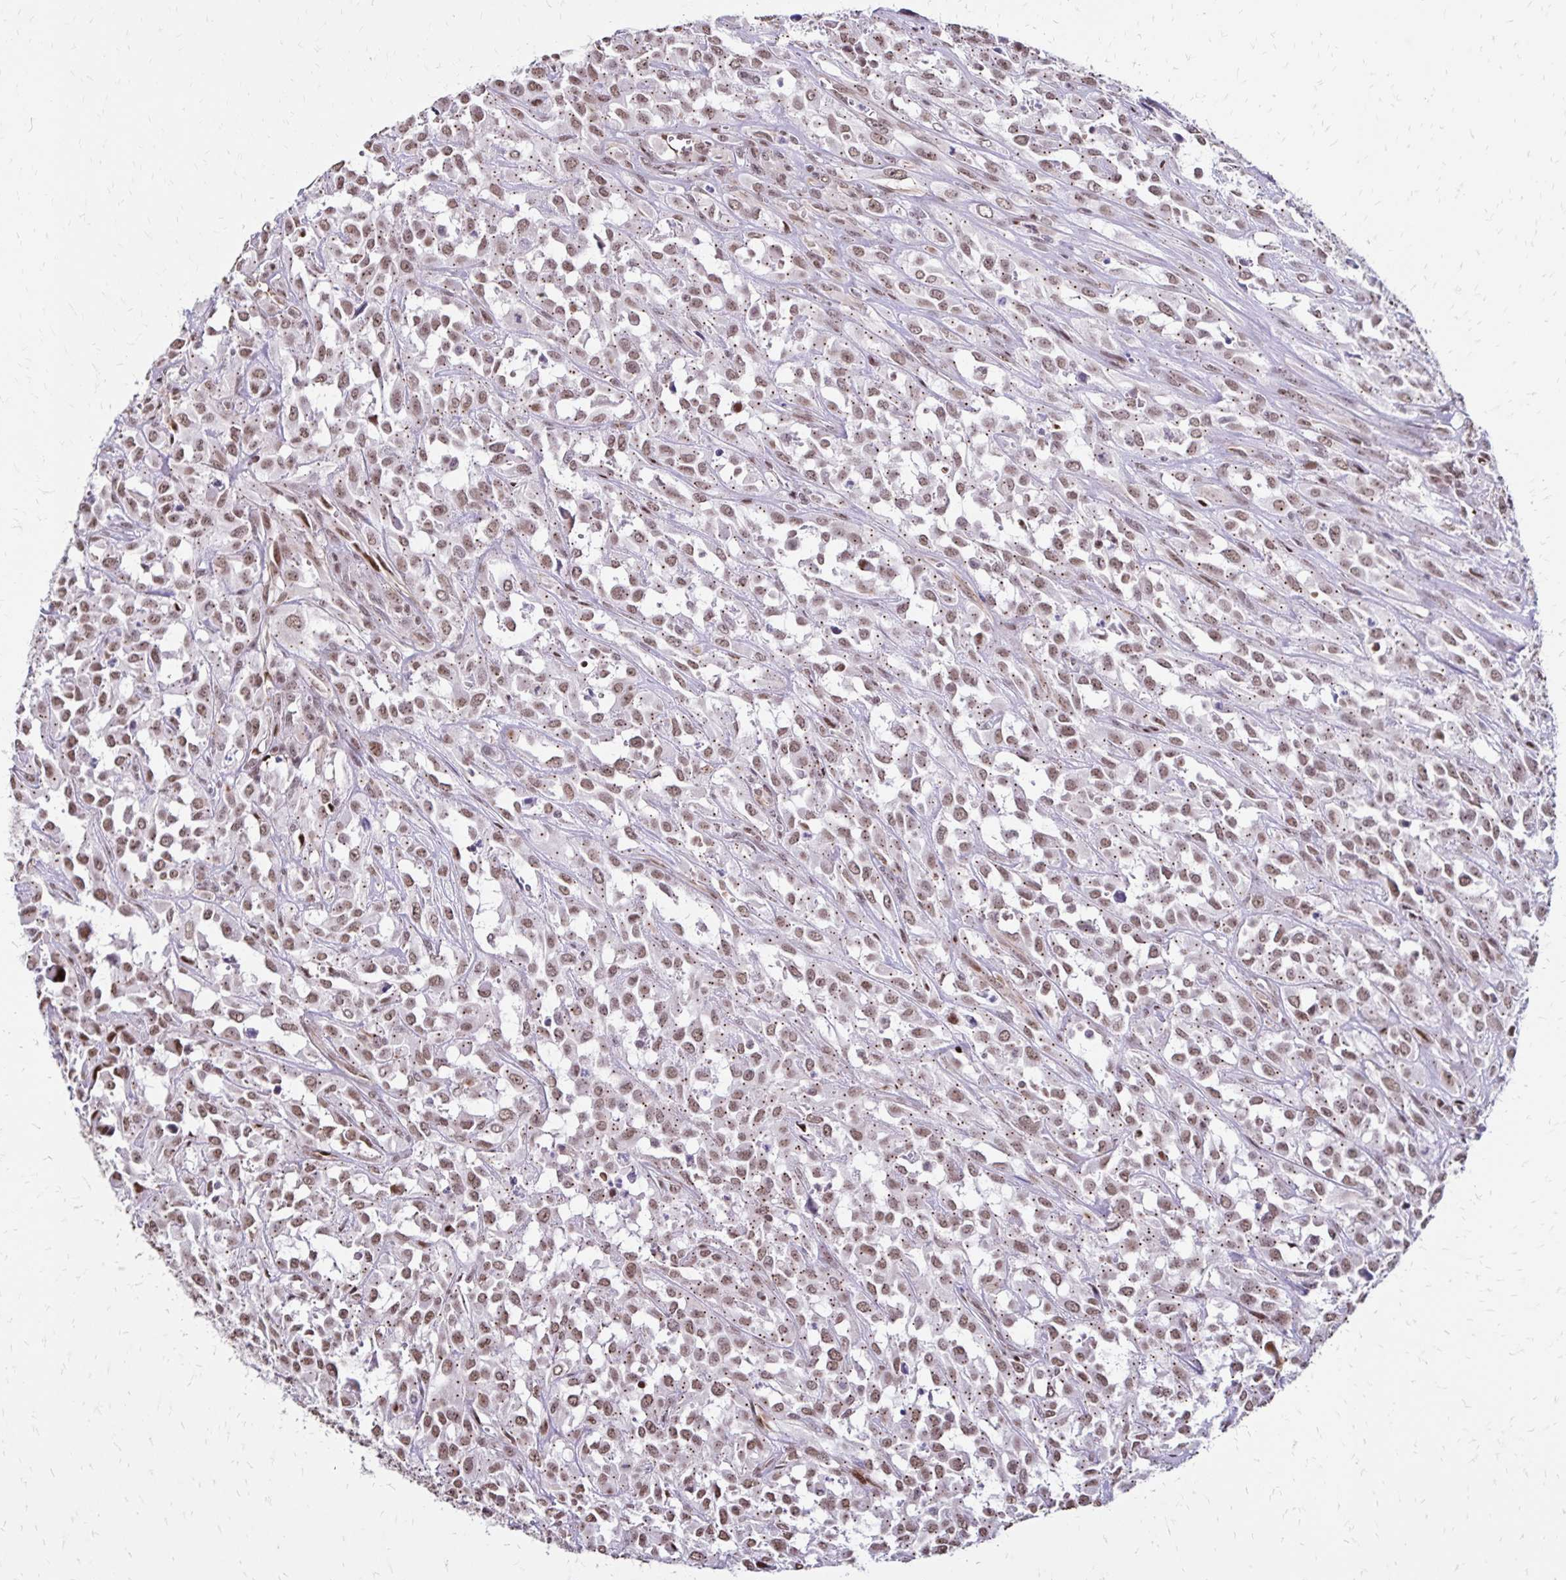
{"staining": {"intensity": "moderate", "quantity": ">75%", "location": "cytoplasmic/membranous,nuclear"}, "tissue": "urothelial cancer", "cell_type": "Tumor cells", "image_type": "cancer", "snomed": [{"axis": "morphology", "description": "Urothelial carcinoma, High grade"}, {"axis": "topography", "description": "Urinary bladder"}], "caption": "Approximately >75% of tumor cells in high-grade urothelial carcinoma demonstrate moderate cytoplasmic/membranous and nuclear protein positivity as visualized by brown immunohistochemical staining.", "gene": "TOB1", "patient": {"sex": "male", "age": 67}}